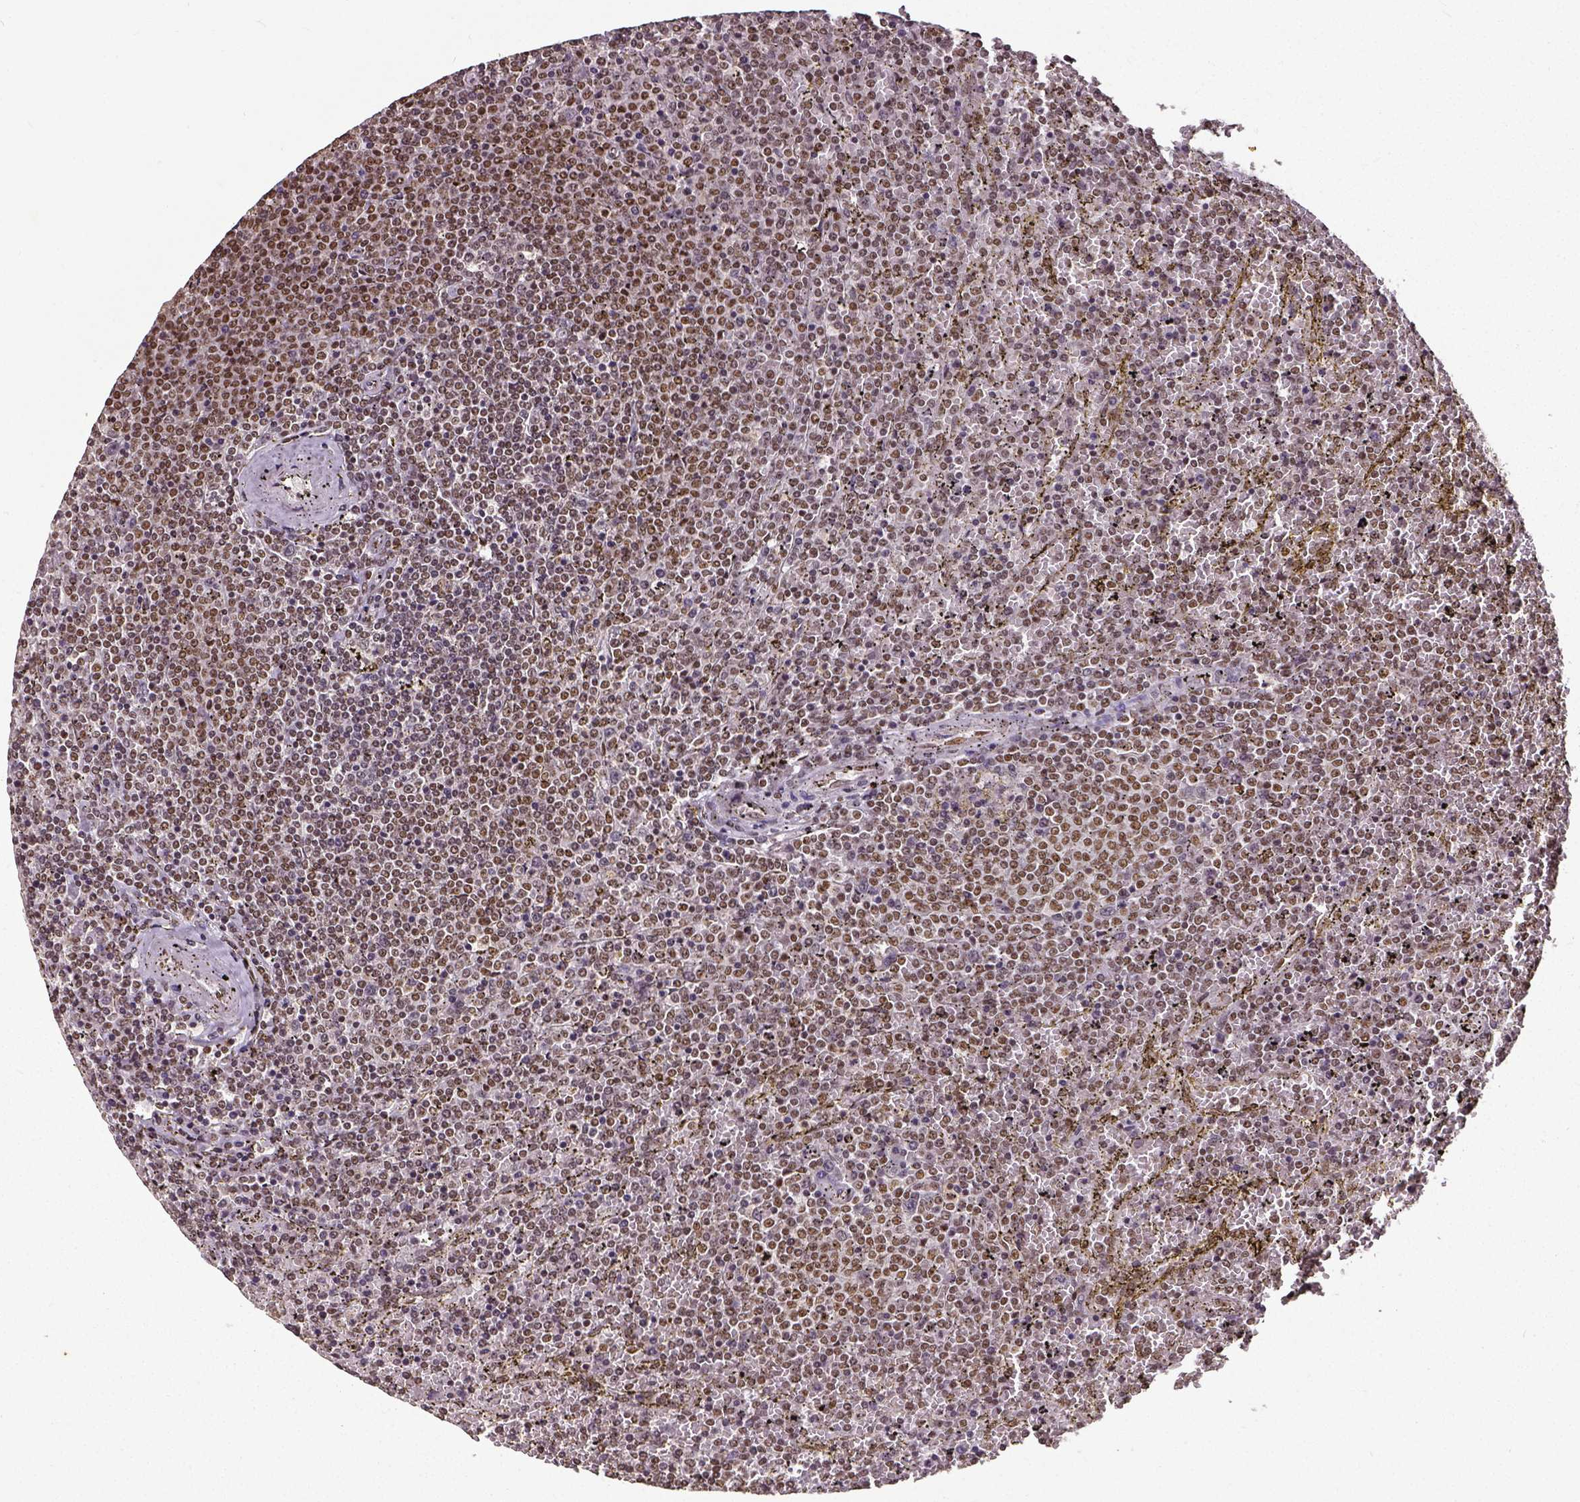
{"staining": {"intensity": "moderate", "quantity": "25%-75%", "location": "nuclear"}, "tissue": "lymphoma", "cell_type": "Tumor cells", "image_type": "cancer", "snomed": [{"axis": "morphology", "description": "Malignant lymphoma, non-Hodgkin's type, Low grade"}, {"axis": "topography", "description": "Spleen"}], "caption": "A photomicrograph of malignant lymphoma, non-Hodgkin's type (low-grade) stained for a protein reveals moderate nuclear brown staining in tumor cells.", "gene": "ATRX", "patient": {"sex": "female", "age": 77}}